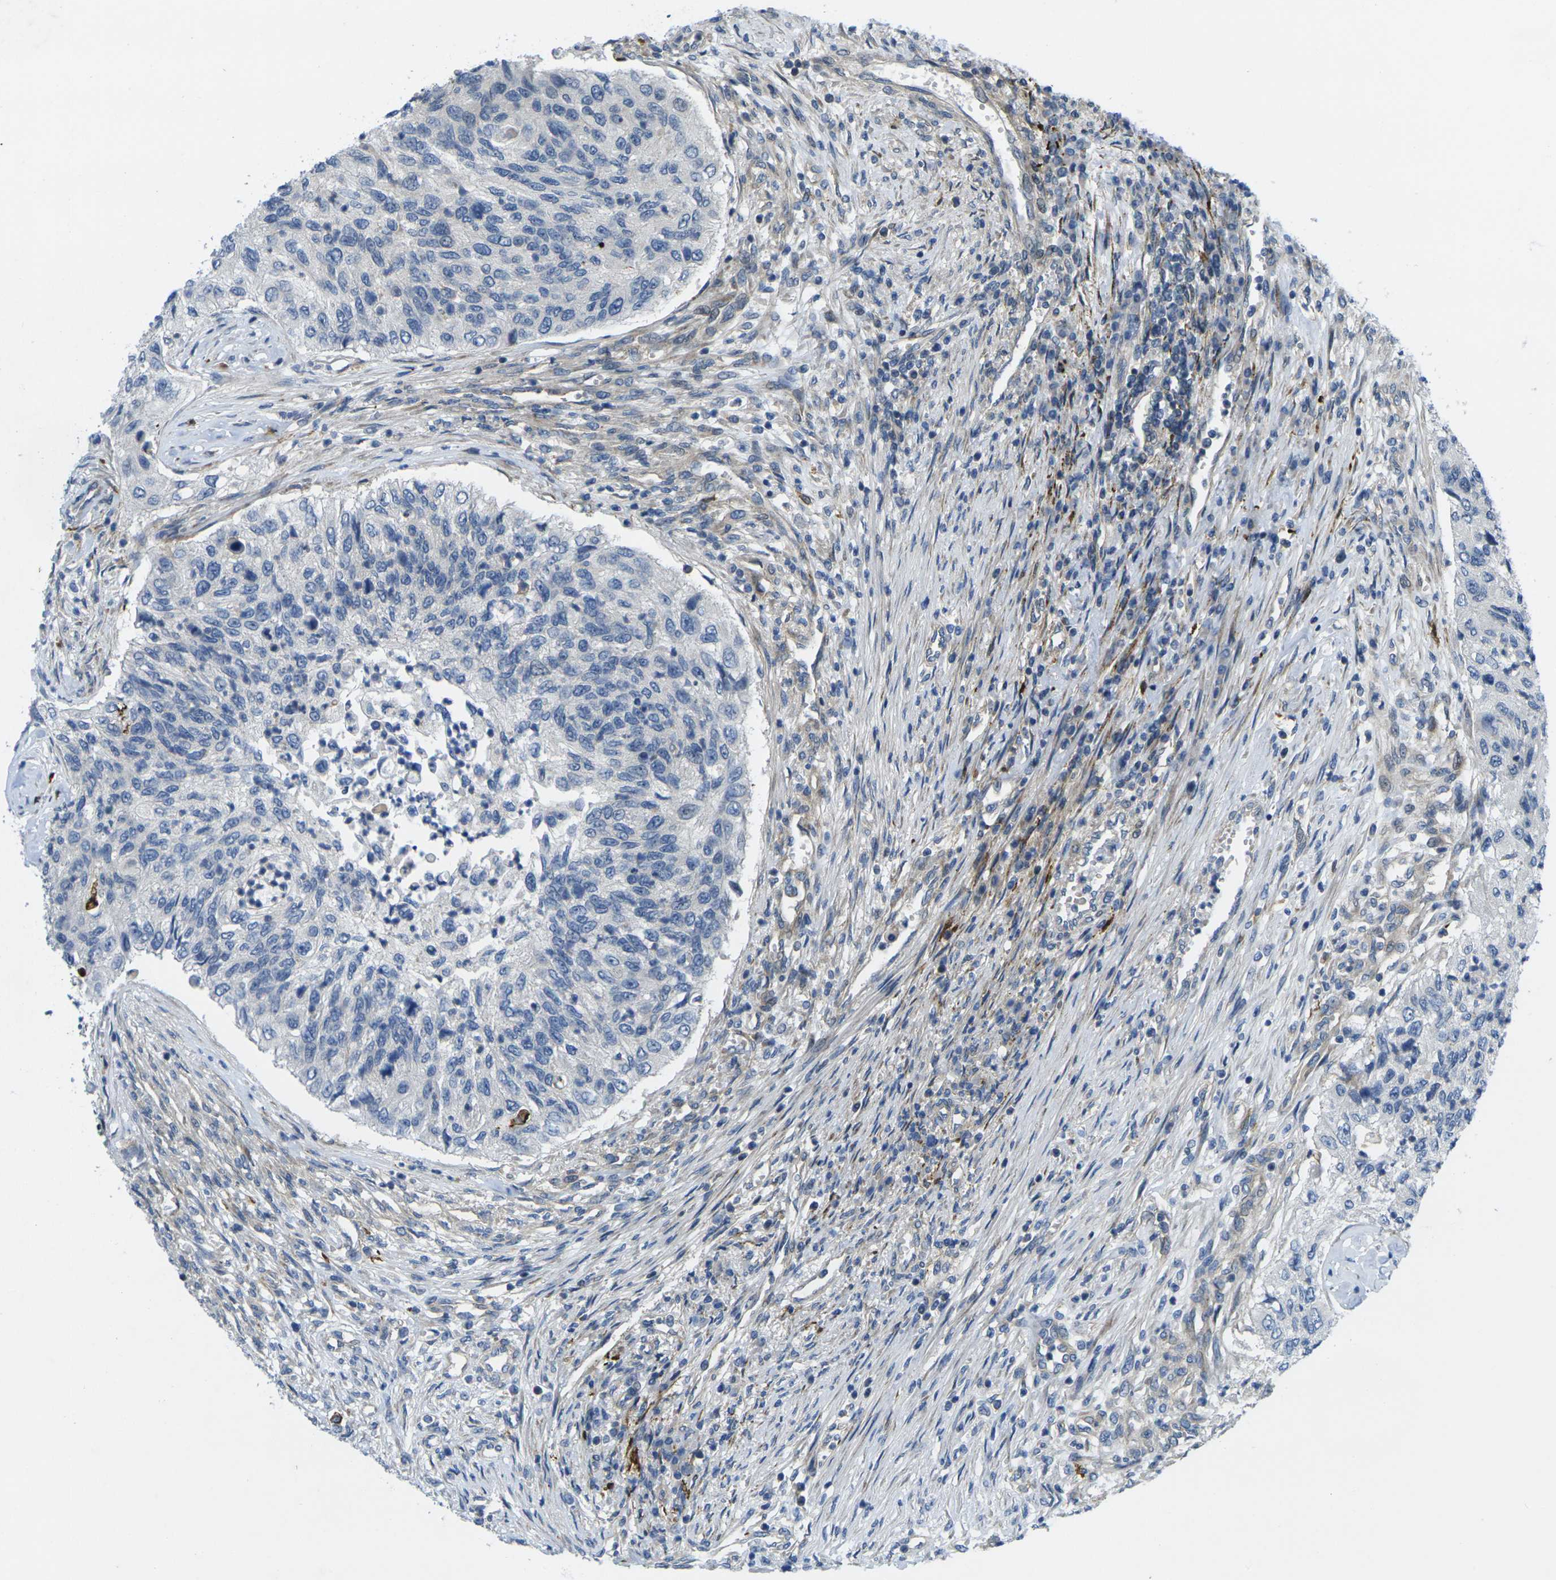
{"staining": {"intensity": "negative", "quantity": "none", "location": "none"}, "tissue": "urothelial cancer", "cell_type": "Tumor cells", "image_type": "cancer", "snomed": [{"axis": "morphology", "description": "Urothelial carcinoma, High grade"}, {"axis": "topography", "description": "Urinary bladder"}], "caption": "Urothelial cancer stained for a protein using immunohistochemistry reveals no expression tumor cells.", "gene": "ROBO2", "patient": {"sex": "female", "age": 60}}